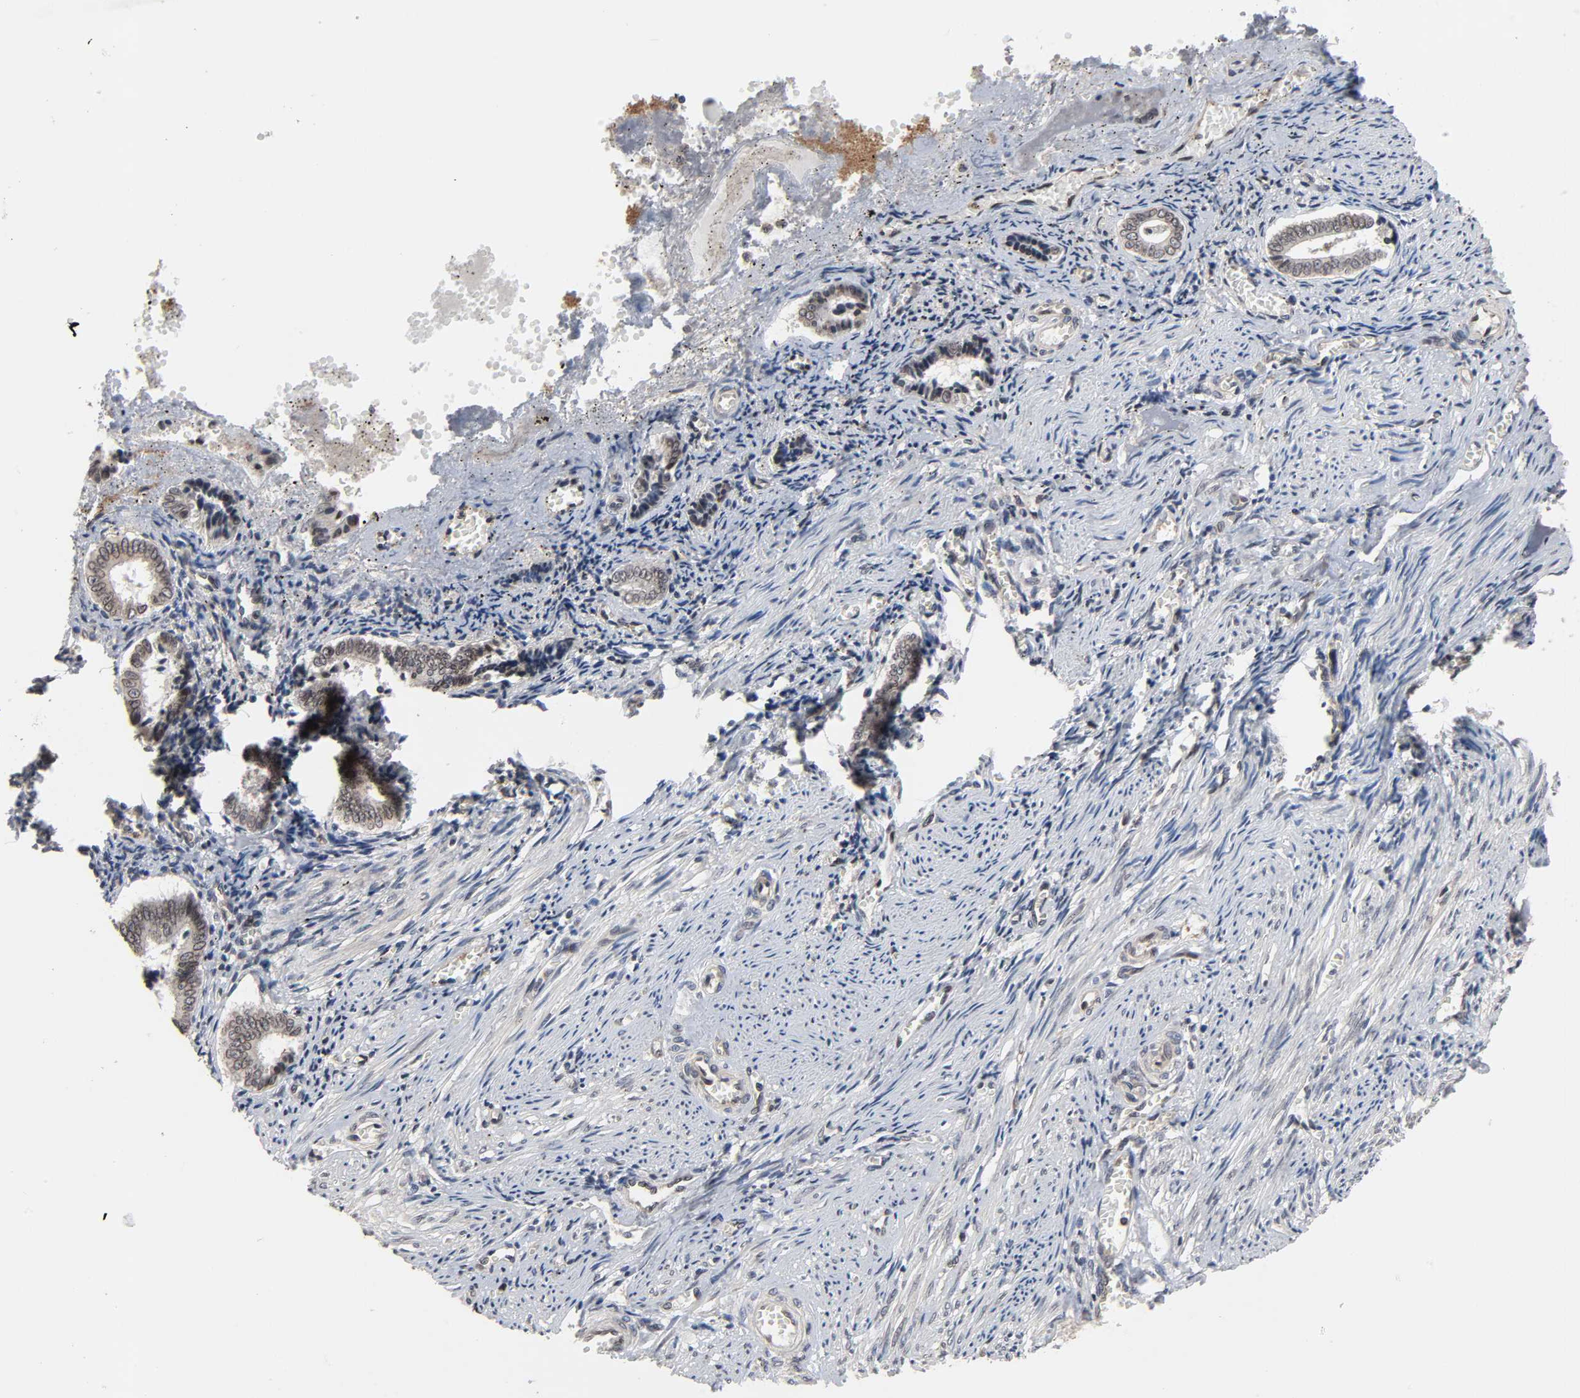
{"staining": {"intensity": "moderate", "quantity": "25%-75%", "location": "cytoplasmic/membranous,nuclear"}, "tissue": "endometrium", "cell_type": "Cells in endometrial stroma", "image_type": "normal", "snomed": [{"axis": "morphology", "description": "Normal tissue, NOS"}, {"axis": "topography", "description": "Endometrium"}], "caption": "Moderate cytoplasmic/membranous,nuclear protein expression is seen in approximately 25%-75% of cells in endometrial stroma in endometrium. Immunohistochemistry (ihc) stains the protein in brown and the nuclei are stained blue.", "gene": "CCDC175", "patient": {"sex": "female", "age": 42}}